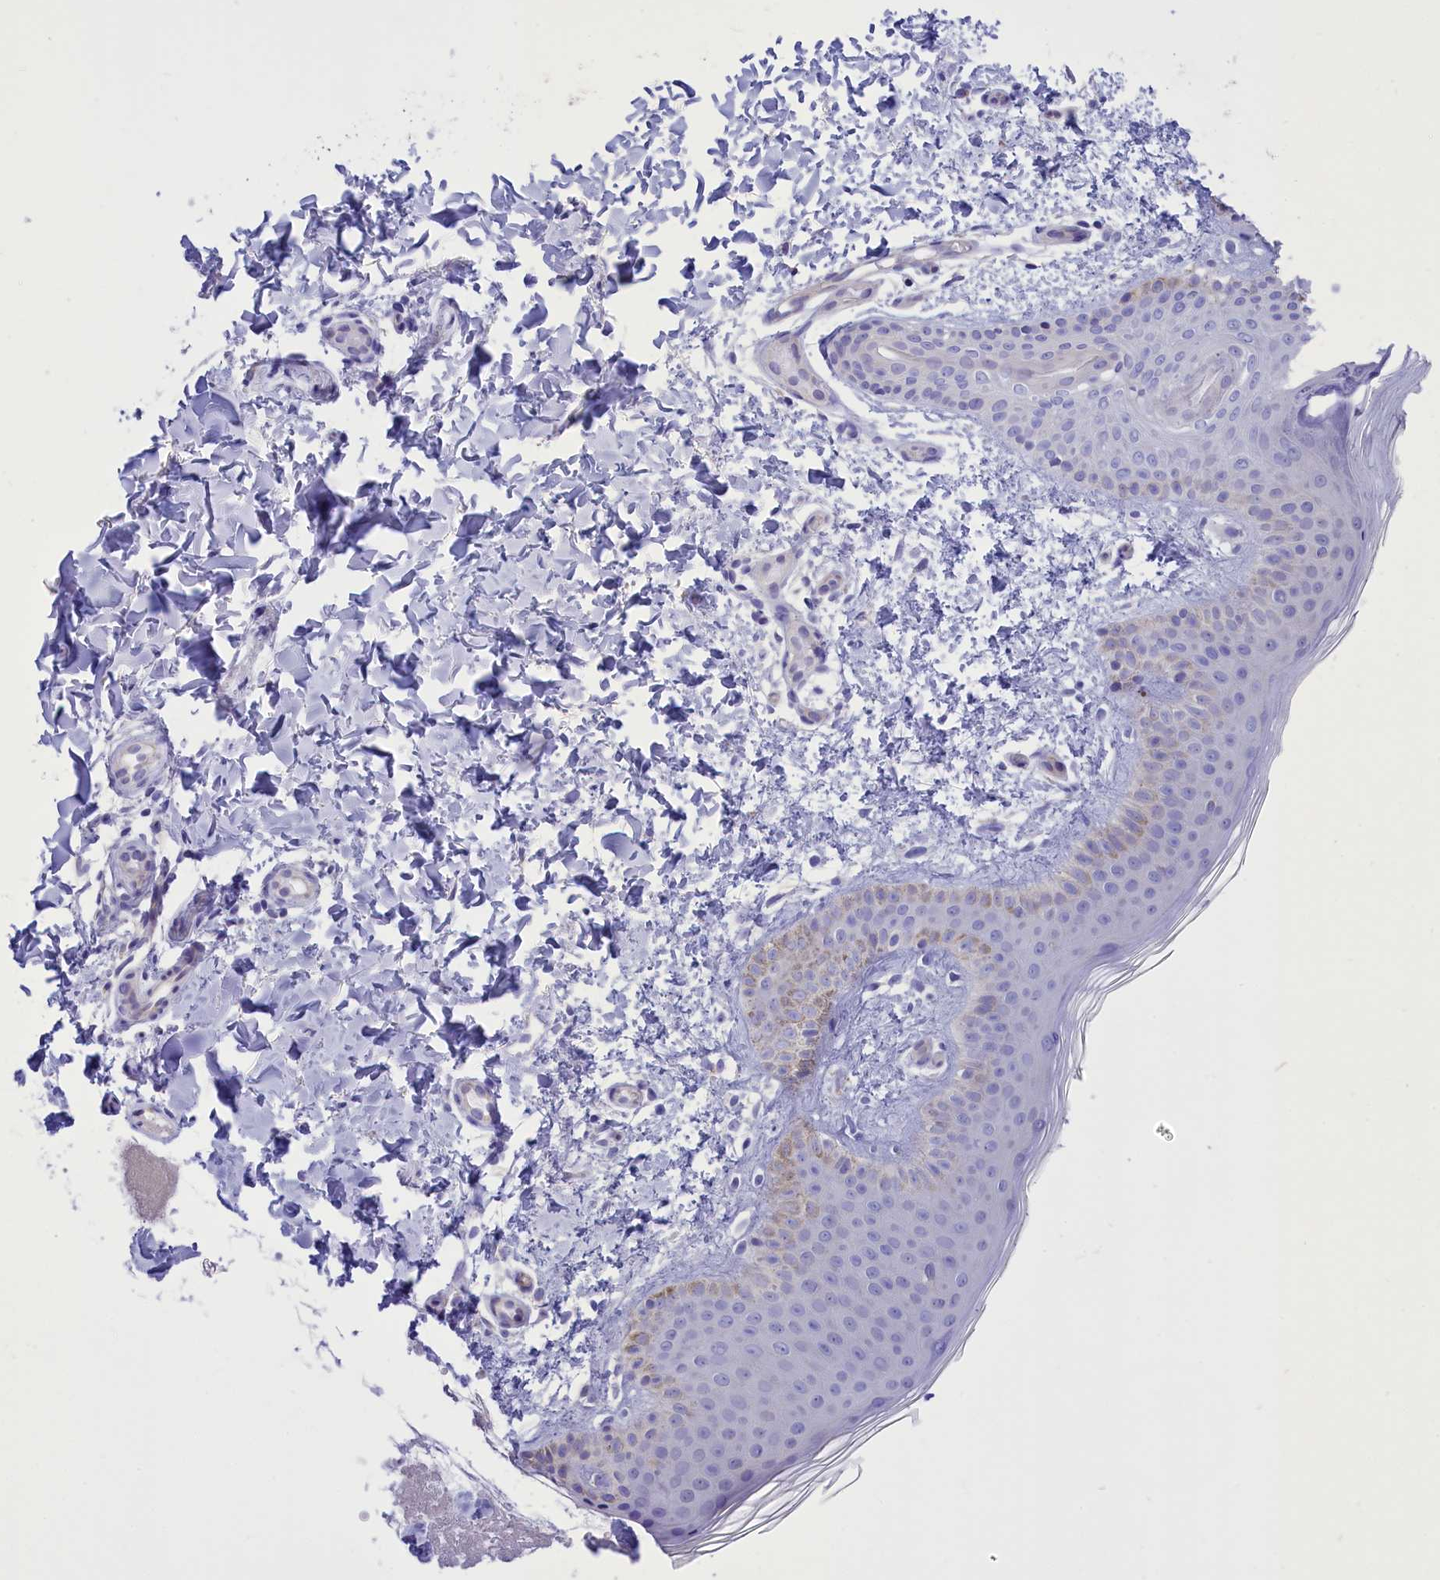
{"staining": {"intensity": "negative", "quantity": "none", "location": "none"}, "tissue": "skin", "cell_type": "Fibroblasts", "image_type": "normal", "snomed": [{"axis": "morphology", "description": "Normal tissue, NOS"}, {"axis": "topography", "description": "Skin"}], "caption": "Image shows no significant protein expression in fibroblasts of benign skin.", "gene": "DCAF16", "patient": {"sex": "male", "age": 36}}